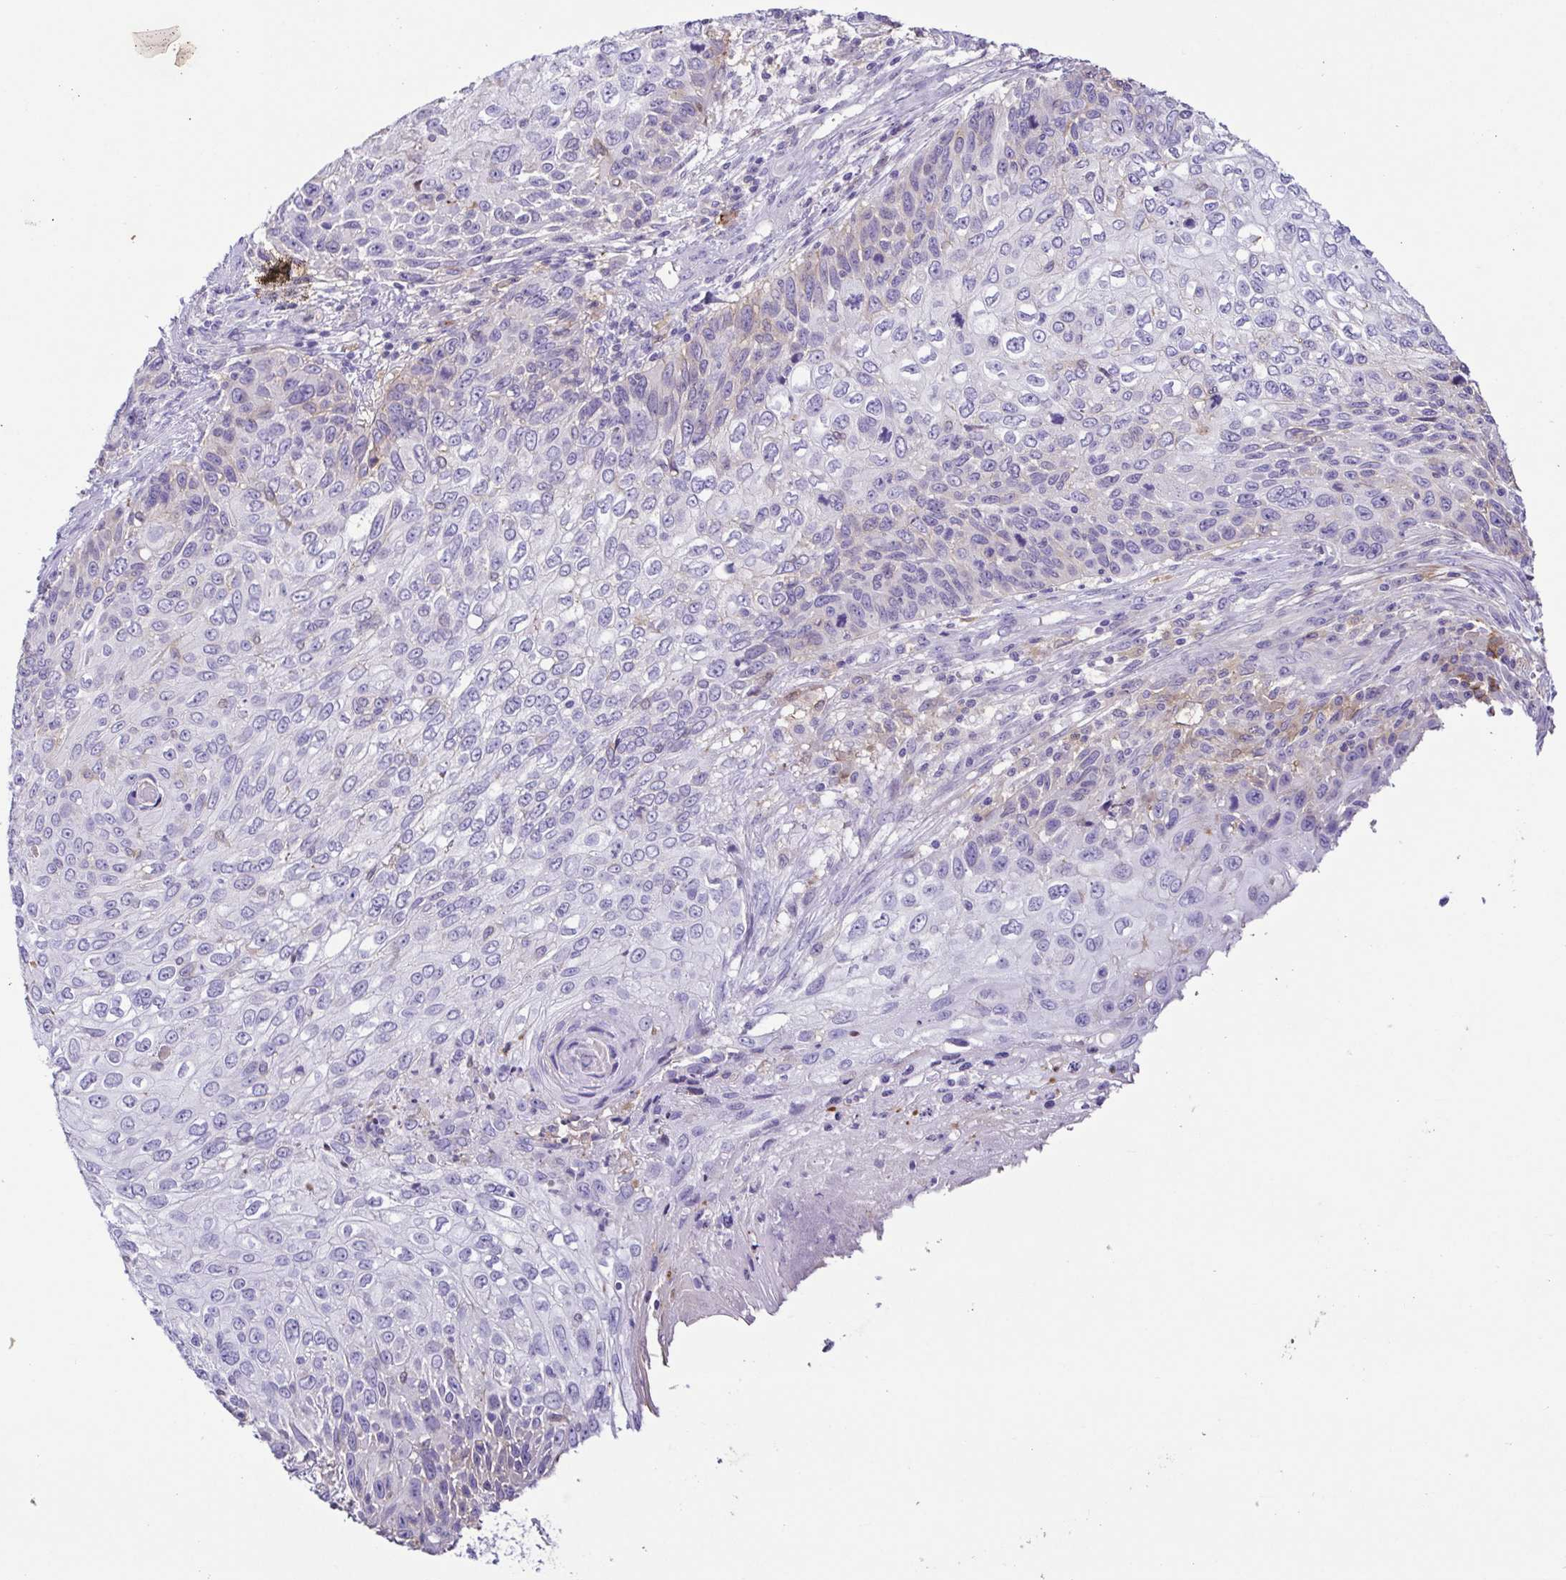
{"staining": {"intensity": "negative", "quantity": "none", "location": "none"}, "tissue": "skin cancer", "cell_type": "Tumor cells", "image_type": "cancer", "snomed": [{"axis": "morphology", "description": "Squamous cell carcinoma, NOS"}, {"axis": "topography", "description": "Skin"}], "caption": "Immunohistochemistry image of human skin squamous cell carcinoma stained for a protein (brown), which demonstrates no expression in tumor cells.", "gene": "TERT", "patient": {"sex": "male", "age": 92}}